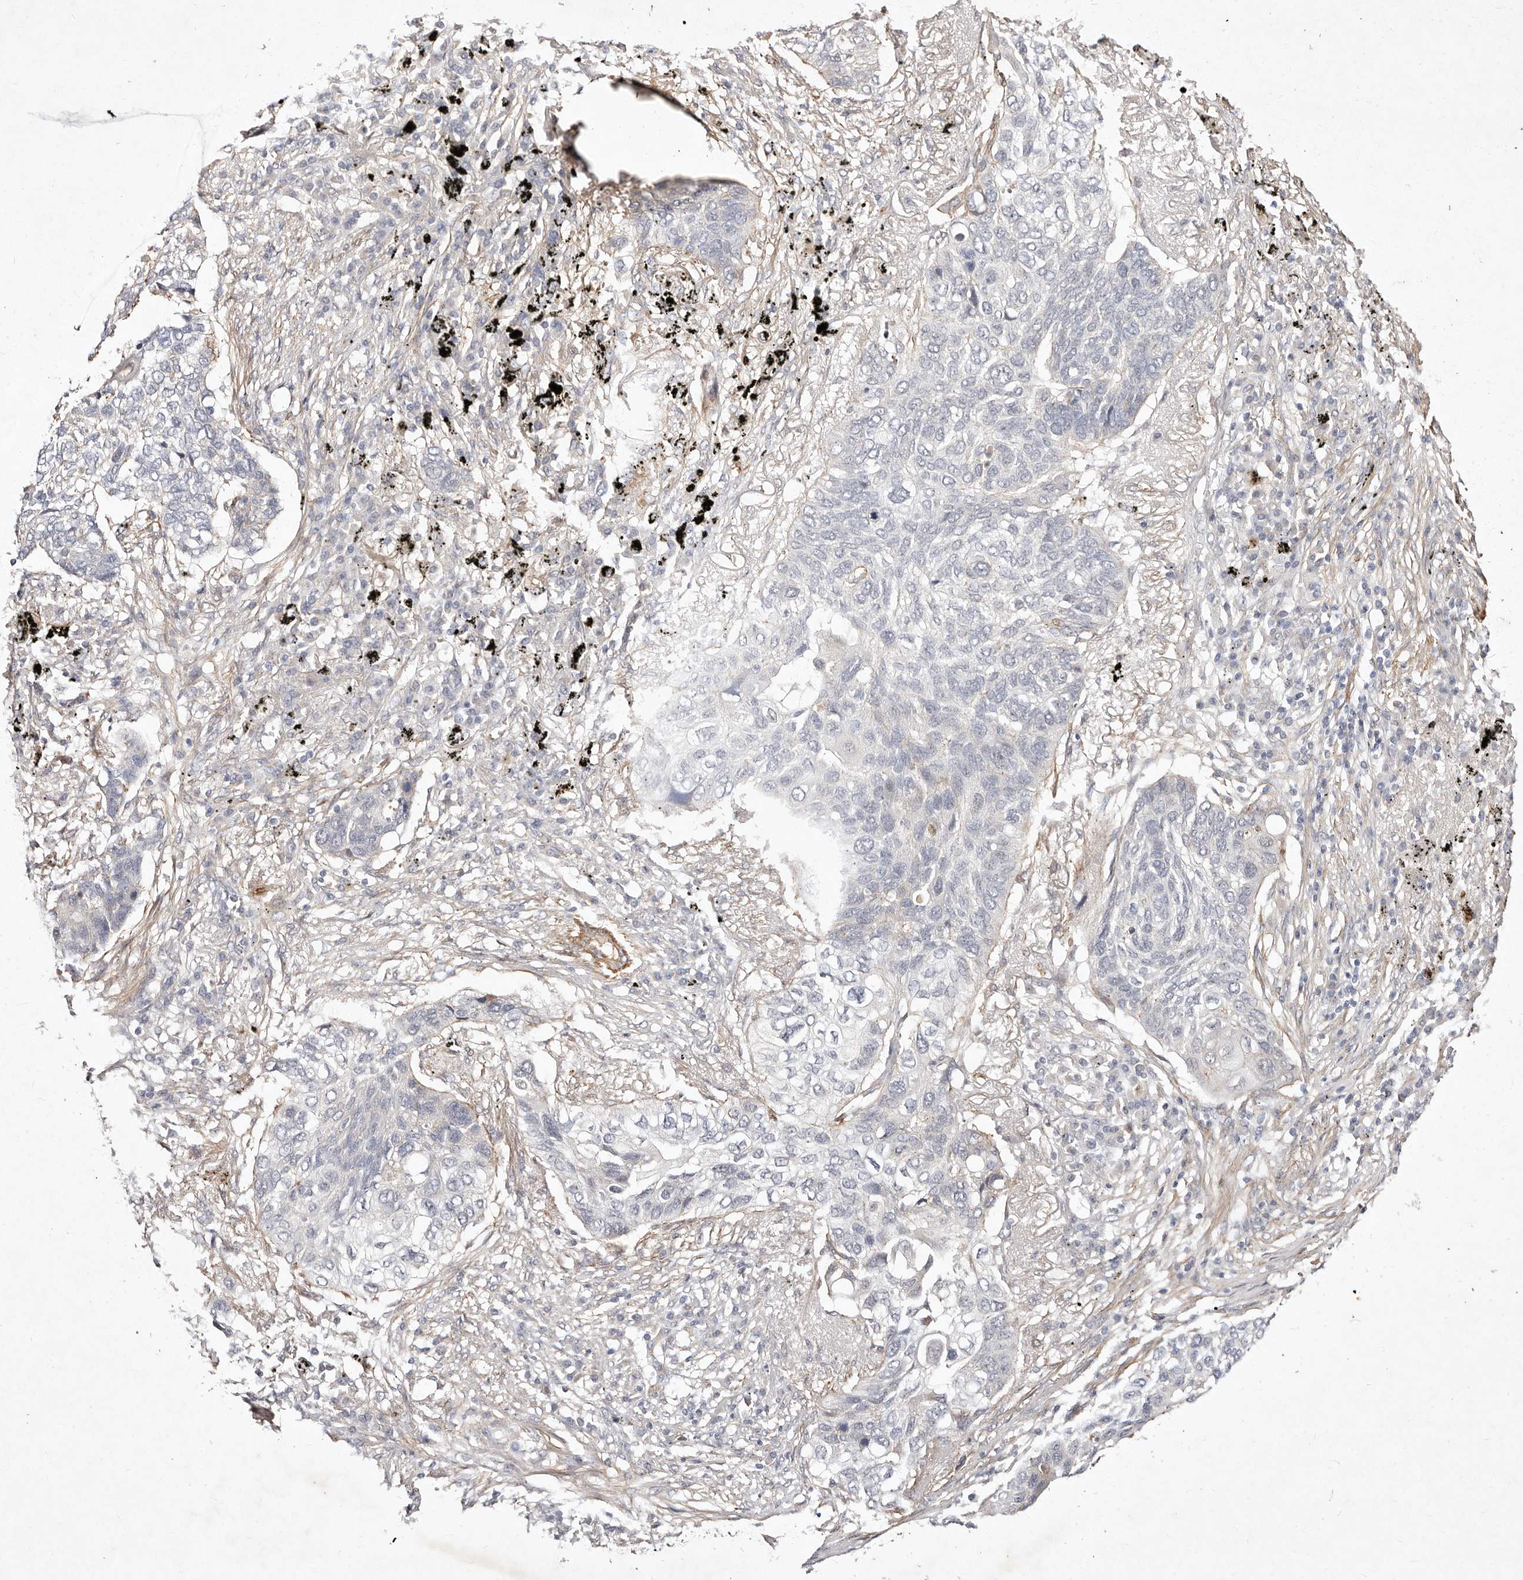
{"staining": {"intensity": "negative", "quantity": "none", "location": "none"}, "tissue": "lung cancer", "cell_type": "Tumor cells", "image_type": "cancer", "snomed": [{"axis": "morphology", "description": "Squamous cell carcinoma, NOS"}, {"axis": "topography", "description": "Lung"}], "caption": "This is a histopathology image of immunohistochemistry (IHC) staining of lung squamous cell carcinoma, which shows no staining in tumor cells. (IHC, brightfield microscopy, high magnification).", "gene": "MTMR11", "patient": {"sex": "female", "age": 63}}